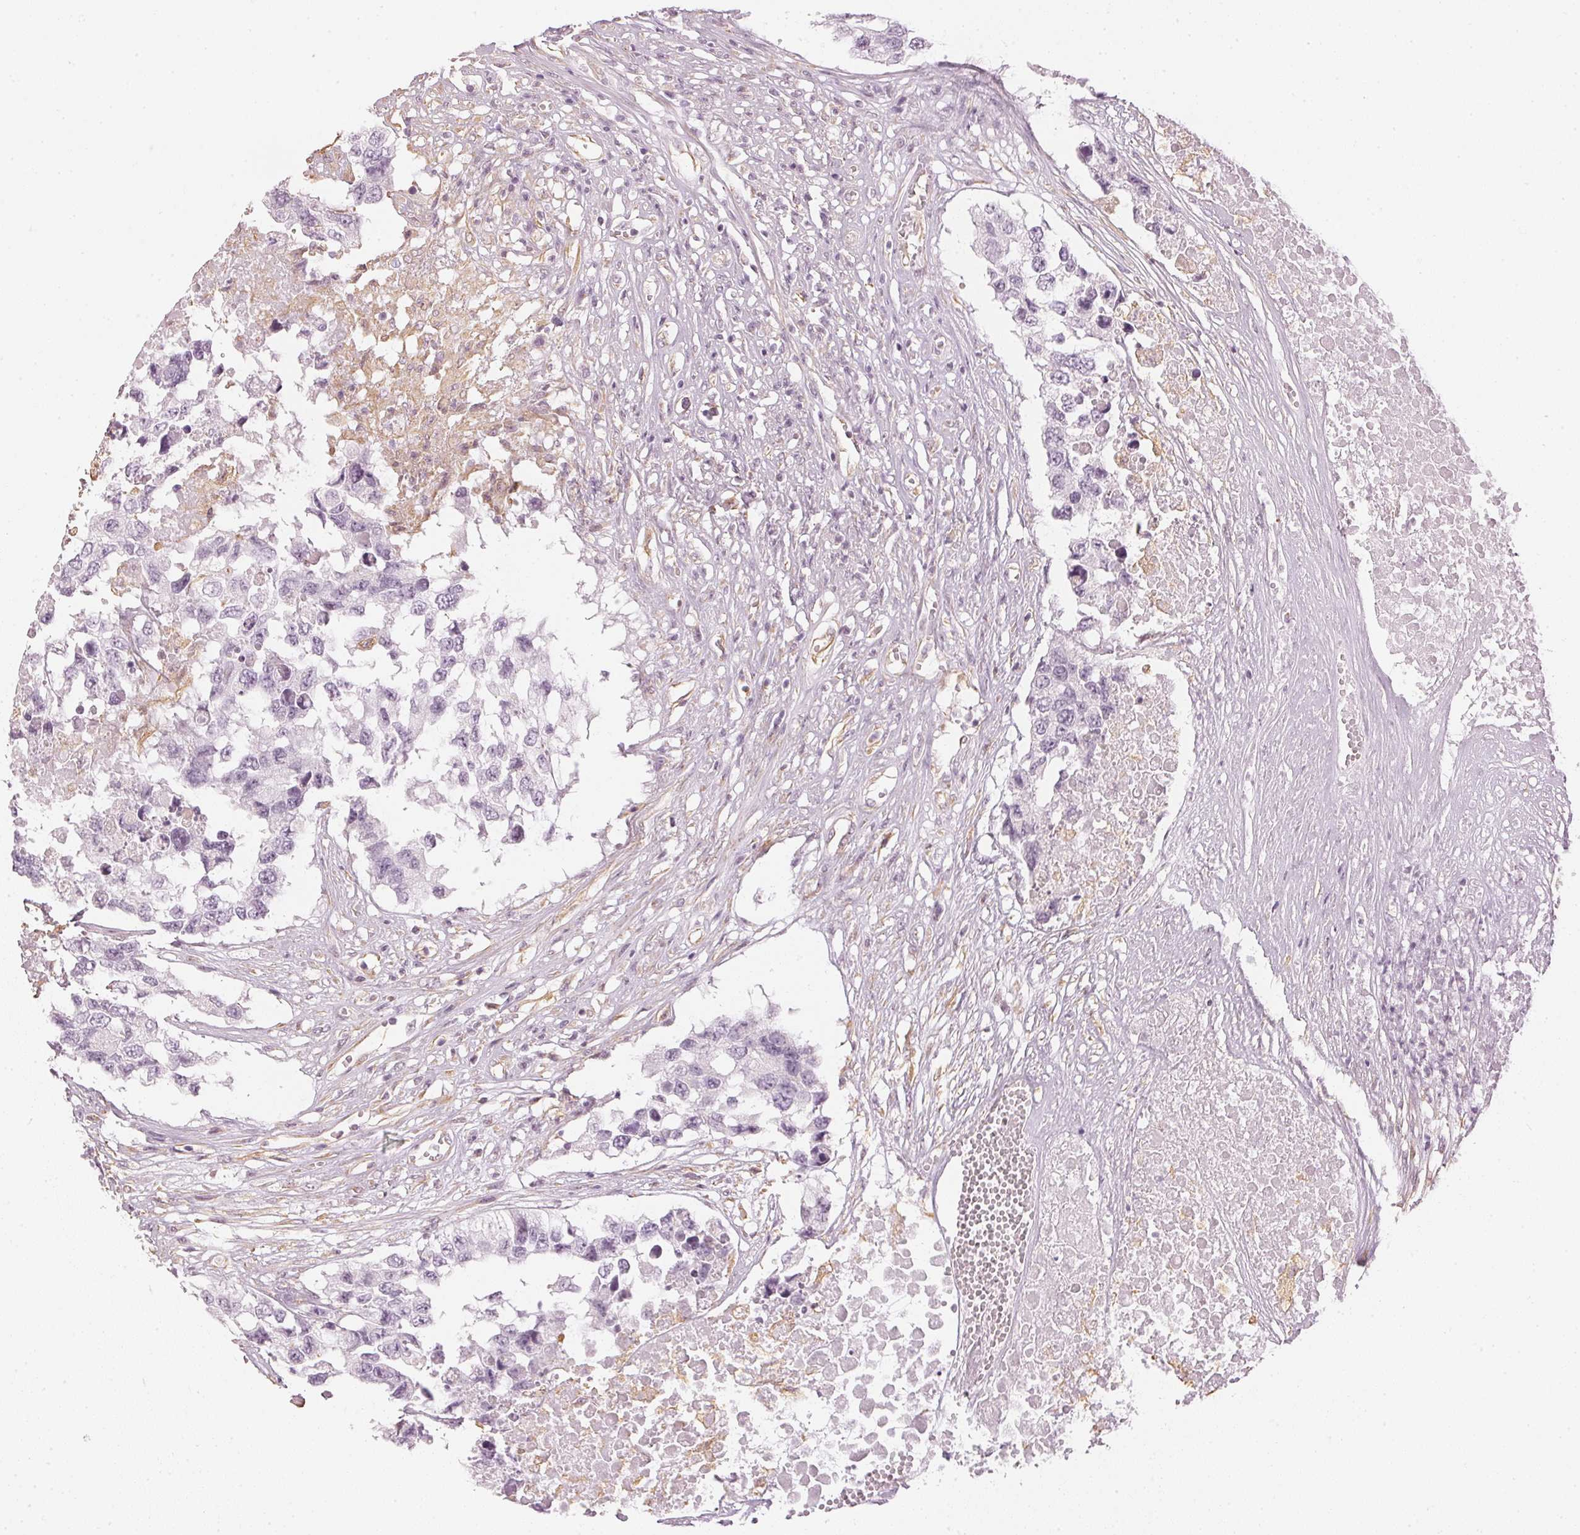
{"staining": {"intensity": "negative", "quantity": "none", "location": "none"}, "tissue": "testis cancer", "cell_type": "Tumor cells", "image_type": "cancer", "snomed": [{"axis": "morphology", "description": "Carcinoma, Embryonal, NOS"}, {"axis": "topography", "description": "Testis"}], "caption": "This is an immunohistochemistry photomicrograph of human testis embryonal carcinoma. There is no expression in tumor cells.", "gene": "APLP1", "patient": {"sex": "male", "age": 83}}